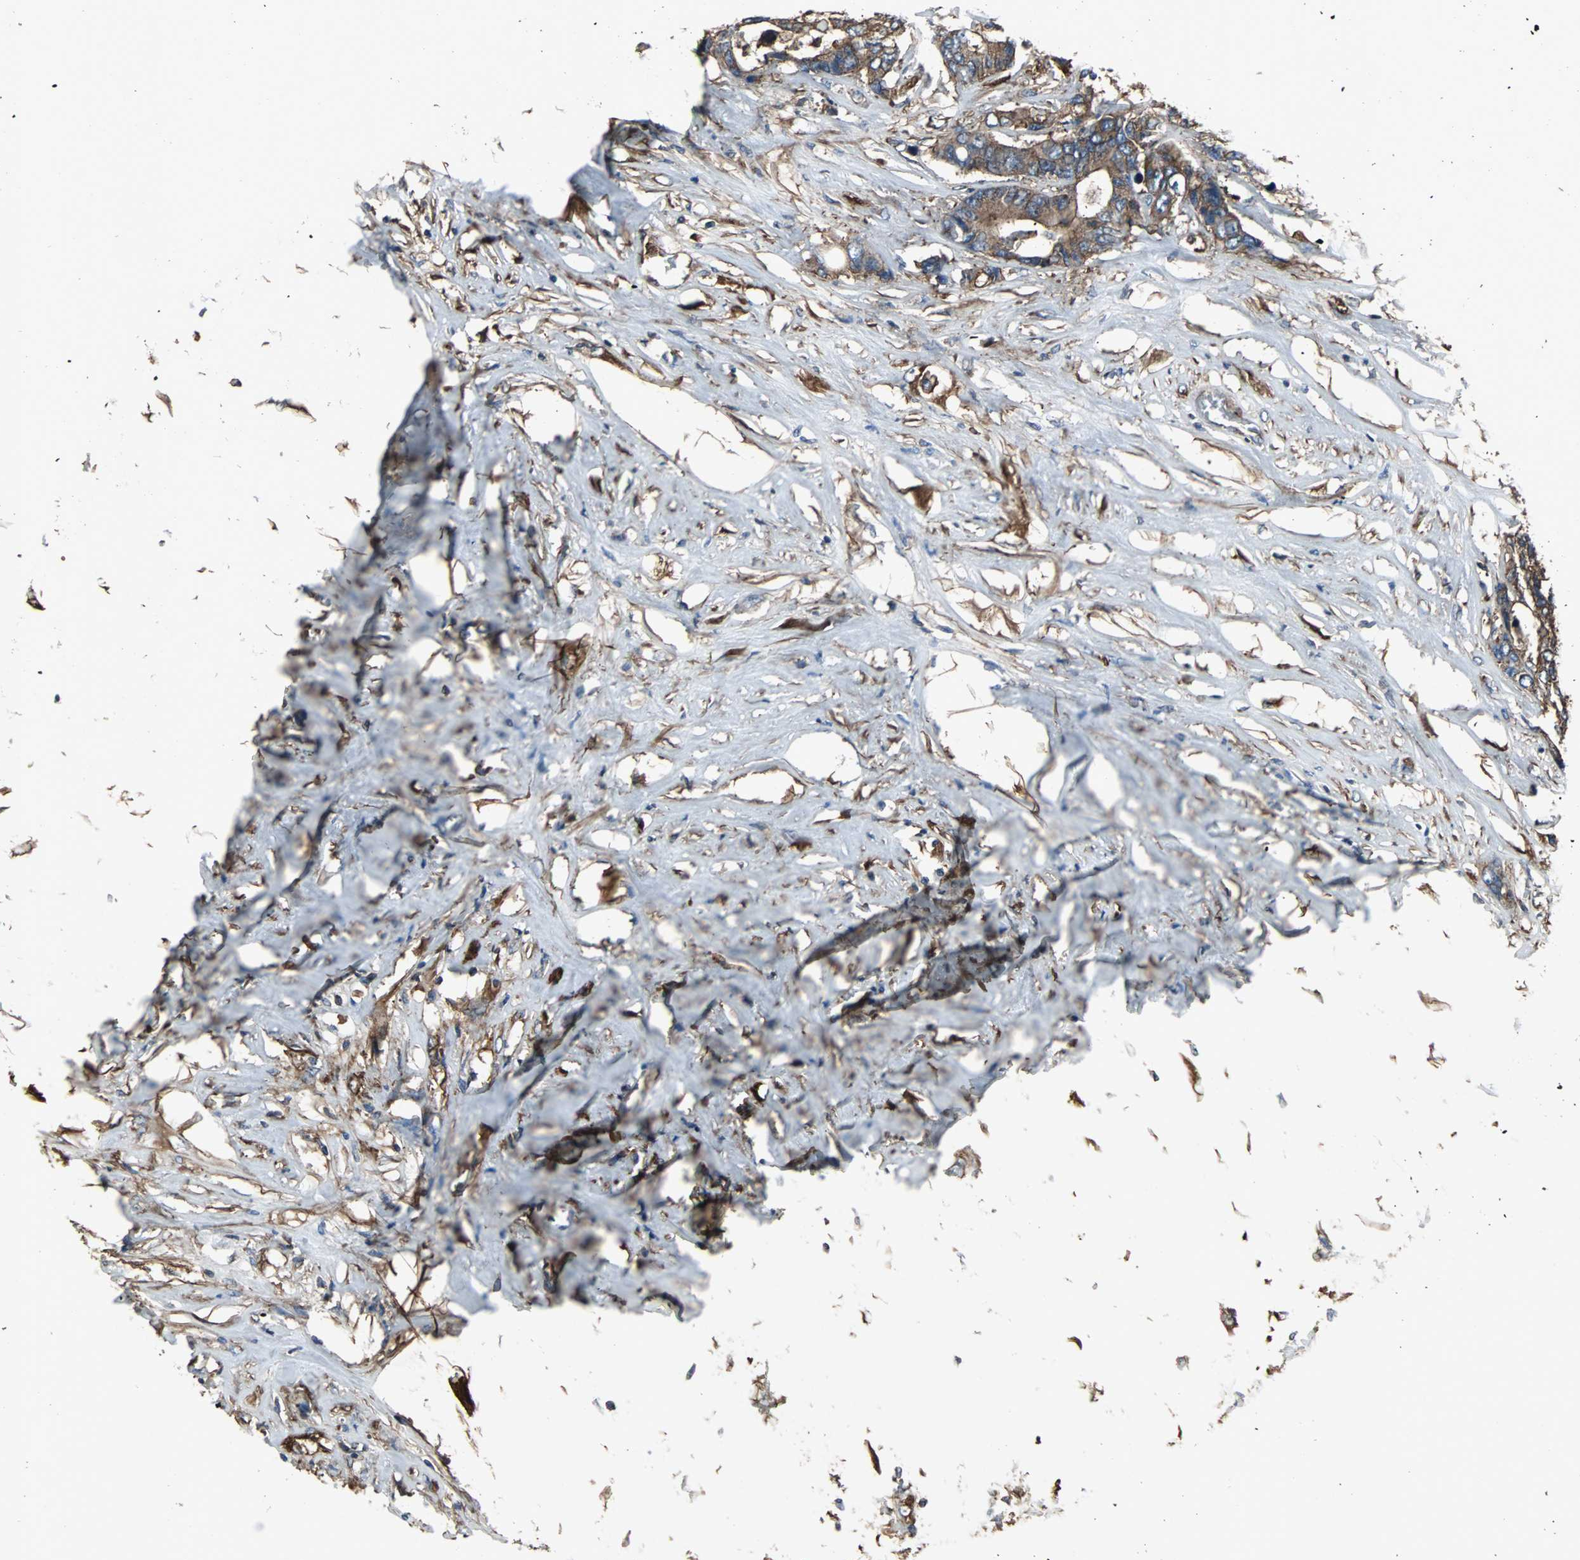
{"staining": {"intensity": "strong", "quantity": ">75%", "location": "cytoplasmic/membranous"}, "tissue": "colorectal cancer", "cell_type": "Tumor cells", "image_type": "cancer", "snomed": [{"axis": "morphology", "description": "Adenocarcinoma, NOS"}, {"axis": "topography", "description": "Rectum"}], "caption": "Protein expression analysis of human colorectal cancer (adenocarcinoma) reveals strong cytoplasmic/membranous positivity in about >75% of tumor cells.", "gene": "ACTN1", "patient": {"sex": "male", "age": 55}}